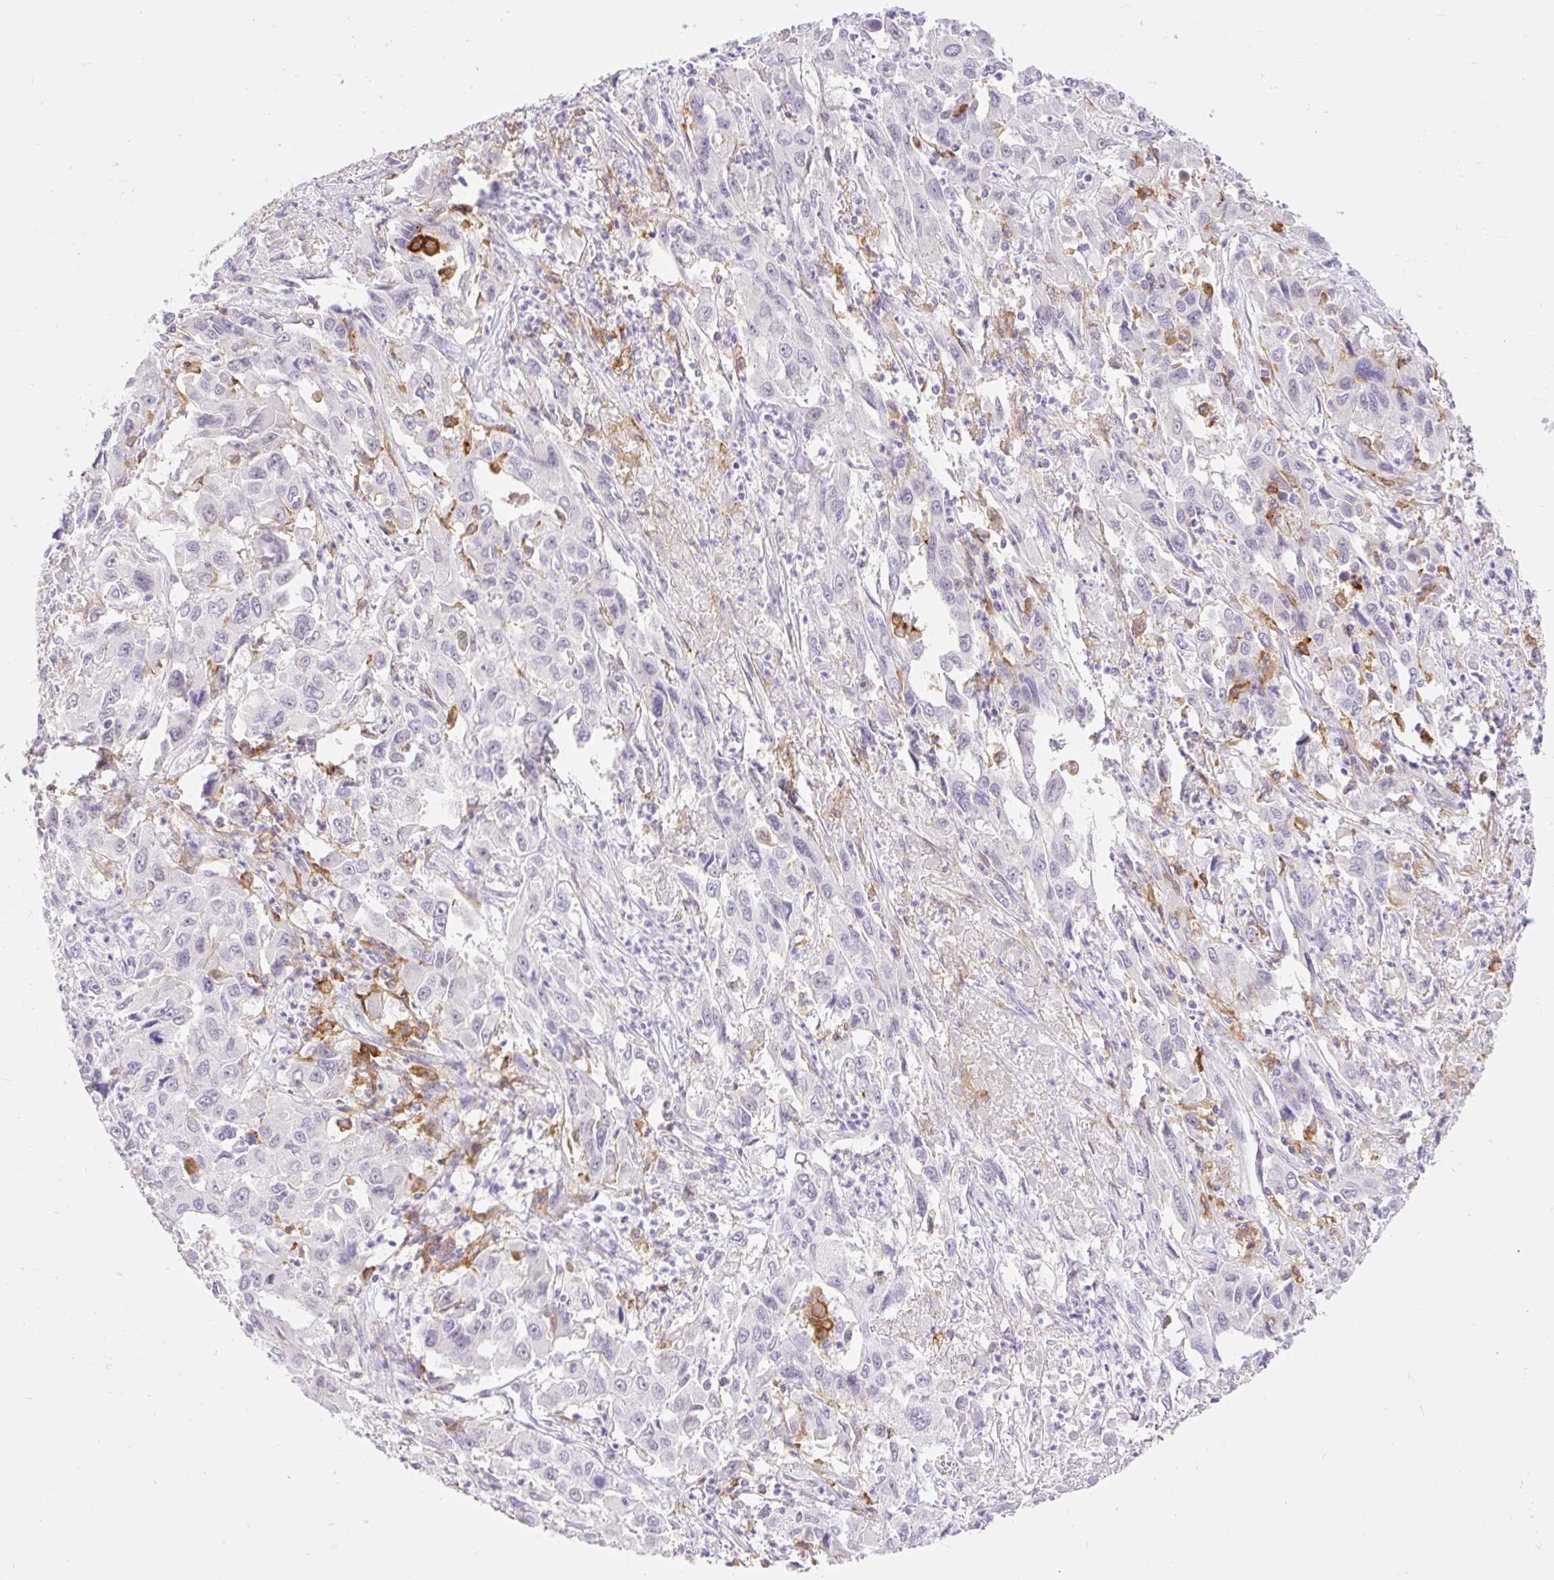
{"staining": {"intensity": "negative", "quantity": "none", "location": "none"}, "tissue": "liver cancer", "cell_type": "Tumor cells", "image_type": "cancer", "snomed": [{"axis": "morphology", "description": "Carcinoma, Hepatocellular, NOS"}, {"axis": "topography", "description": "Liver"}], "caption": "Protein analysis of liver cancer (hepatocellular carcinoma) reveals no significant positivity in tumor cells.", "gene": "SIGLEC1", "patient": {"sex": "male", "age": 63}}